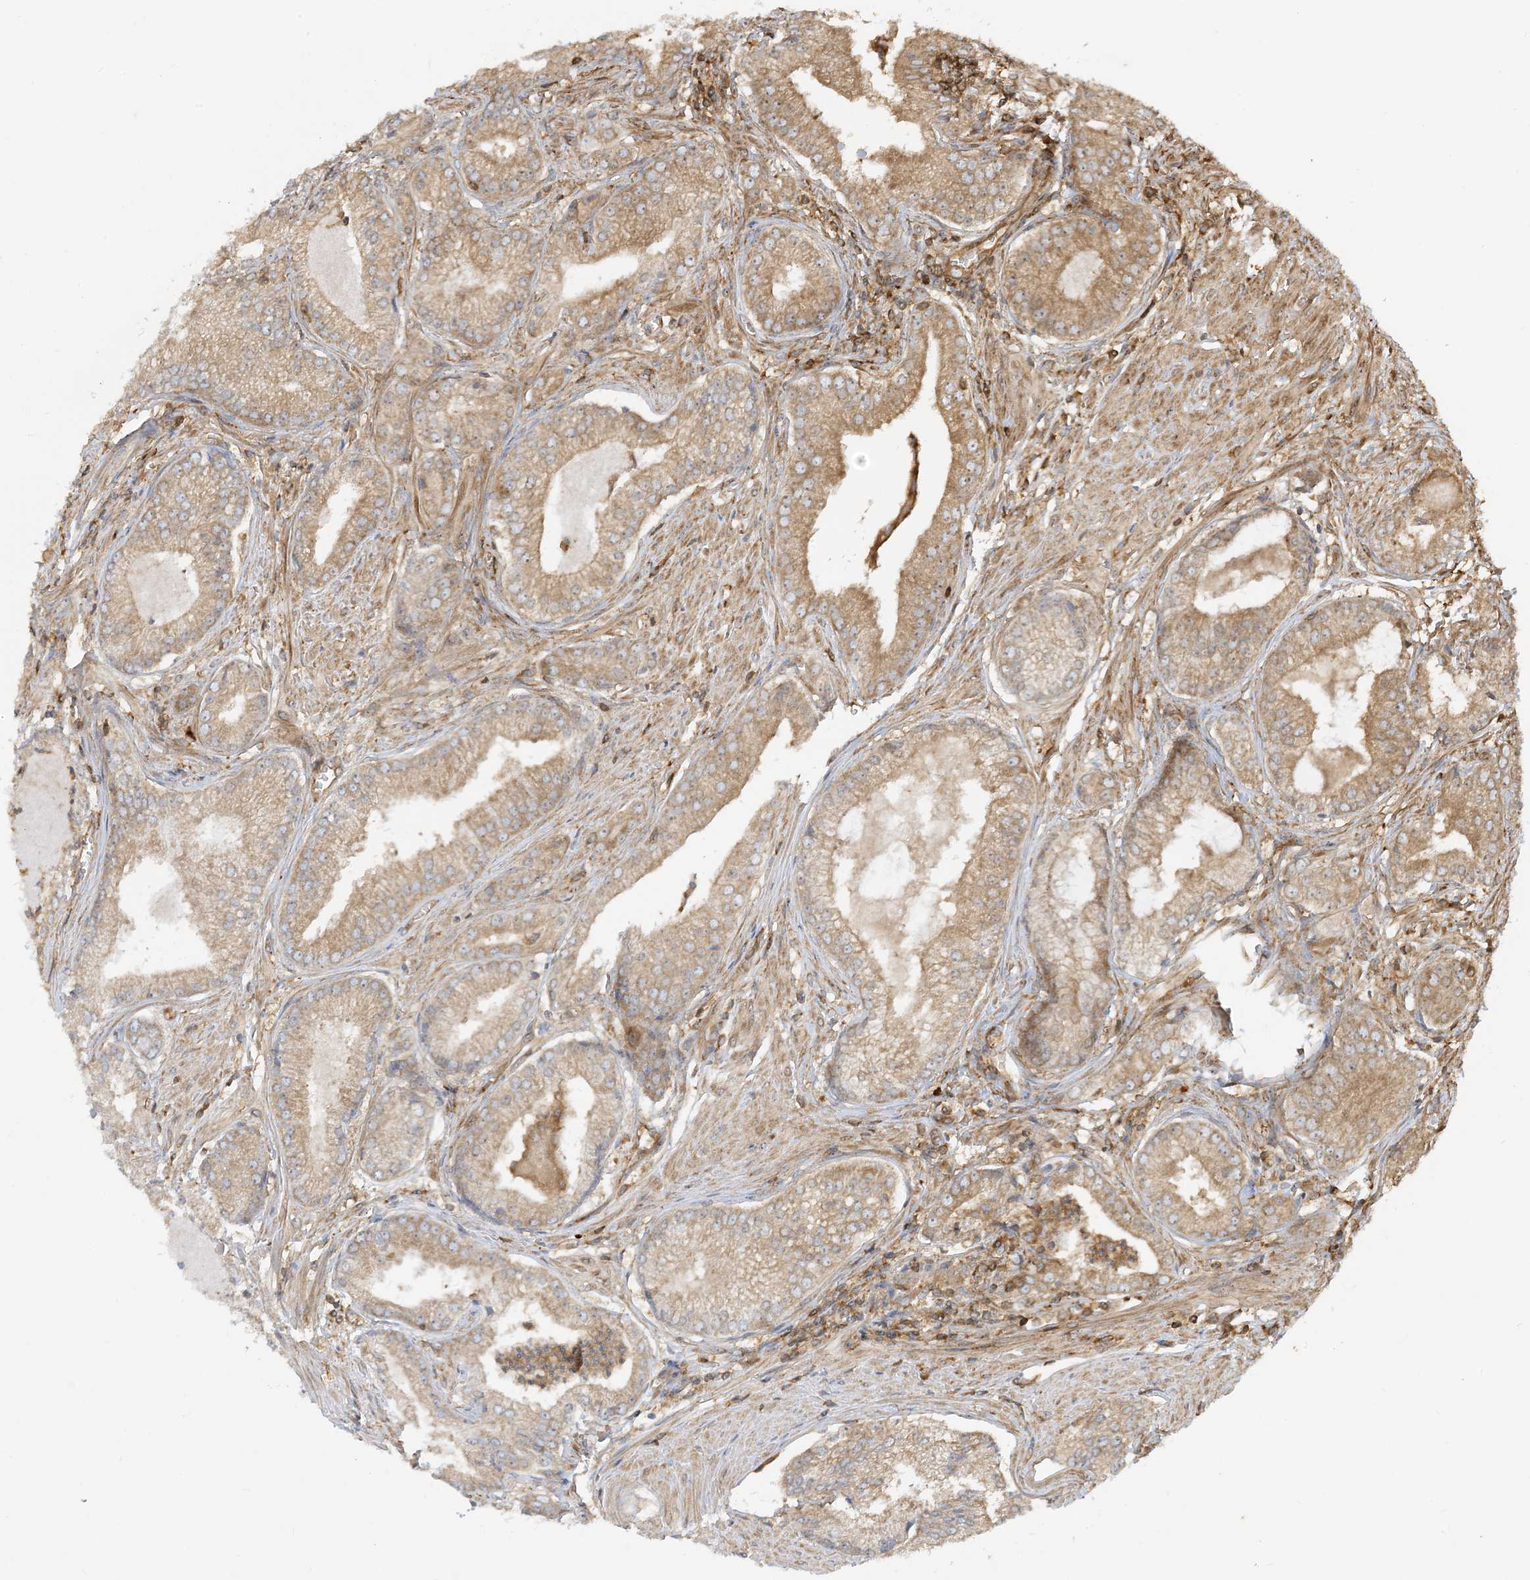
{"staining": {"intensity": "moderate", "quantity": ">75%", "location": "cytoplasmic/membranous"}, "tissue": "prostate cancer", "cell_type": "Tumor cells", "image_type": "cancer", "snomed": [{"axis": "morphology", "description": "Adenocarcinoma, Low grade"}, {"axis": "topography", "description": "Prostate"}], "caption": "The histopathology image exhibits a brown stain indicating the presence of a protein in the cytoplasmic/membranous of tumor cells in prostate cancer. (DAB (3,3'-diaminobenzidine) = brown stain, brightfield microscopy at high magnification).", "gene": "SRP72", "patient": {"sex": "male", "age": 54}}